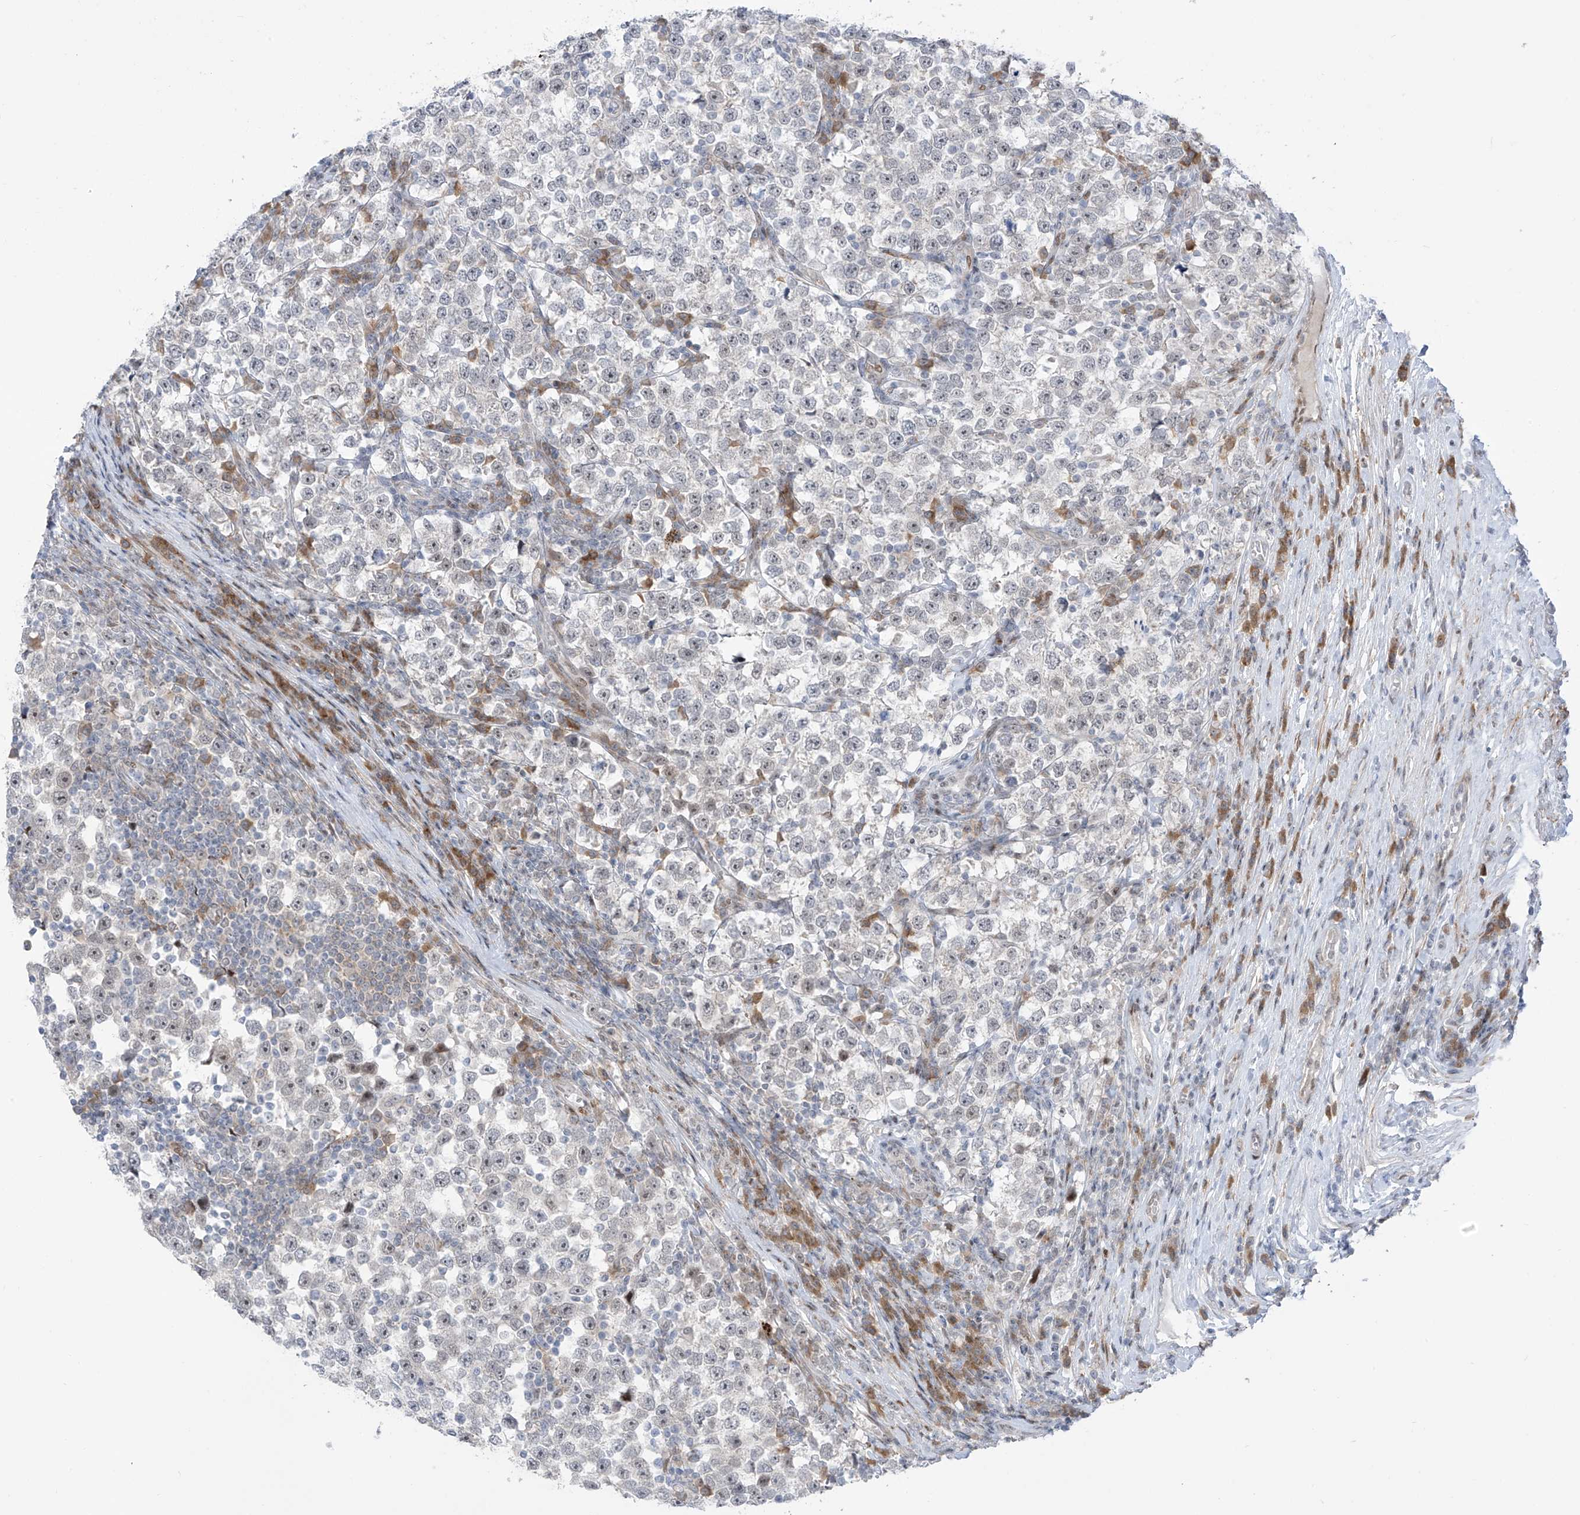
{"staining": {"intensity": "negative", "quantity": "none", "location": "none"}, "tissue": "testis cancer", "cell_type": "Tumor cells", "image_type": "cancer", "snomed": [{"axis": "morphology", "description": "Normal tissue, NOS"}, {"axis": "morphology", "description": "Seminoma, NOS"}, {"axis": "topography", "description": "Testis"}], "caption": "The micrograph demonstrates no staining of tumor cells in testis seminoma. Brightfield microscopy of immunohistochemistry stained with DAB (3,3'-diaminobenzidine) (brown) and hematoxylin (blue), captured at high magnification.", "gene": "LIN9", "patient": {"sex": "male", "age": 43}}